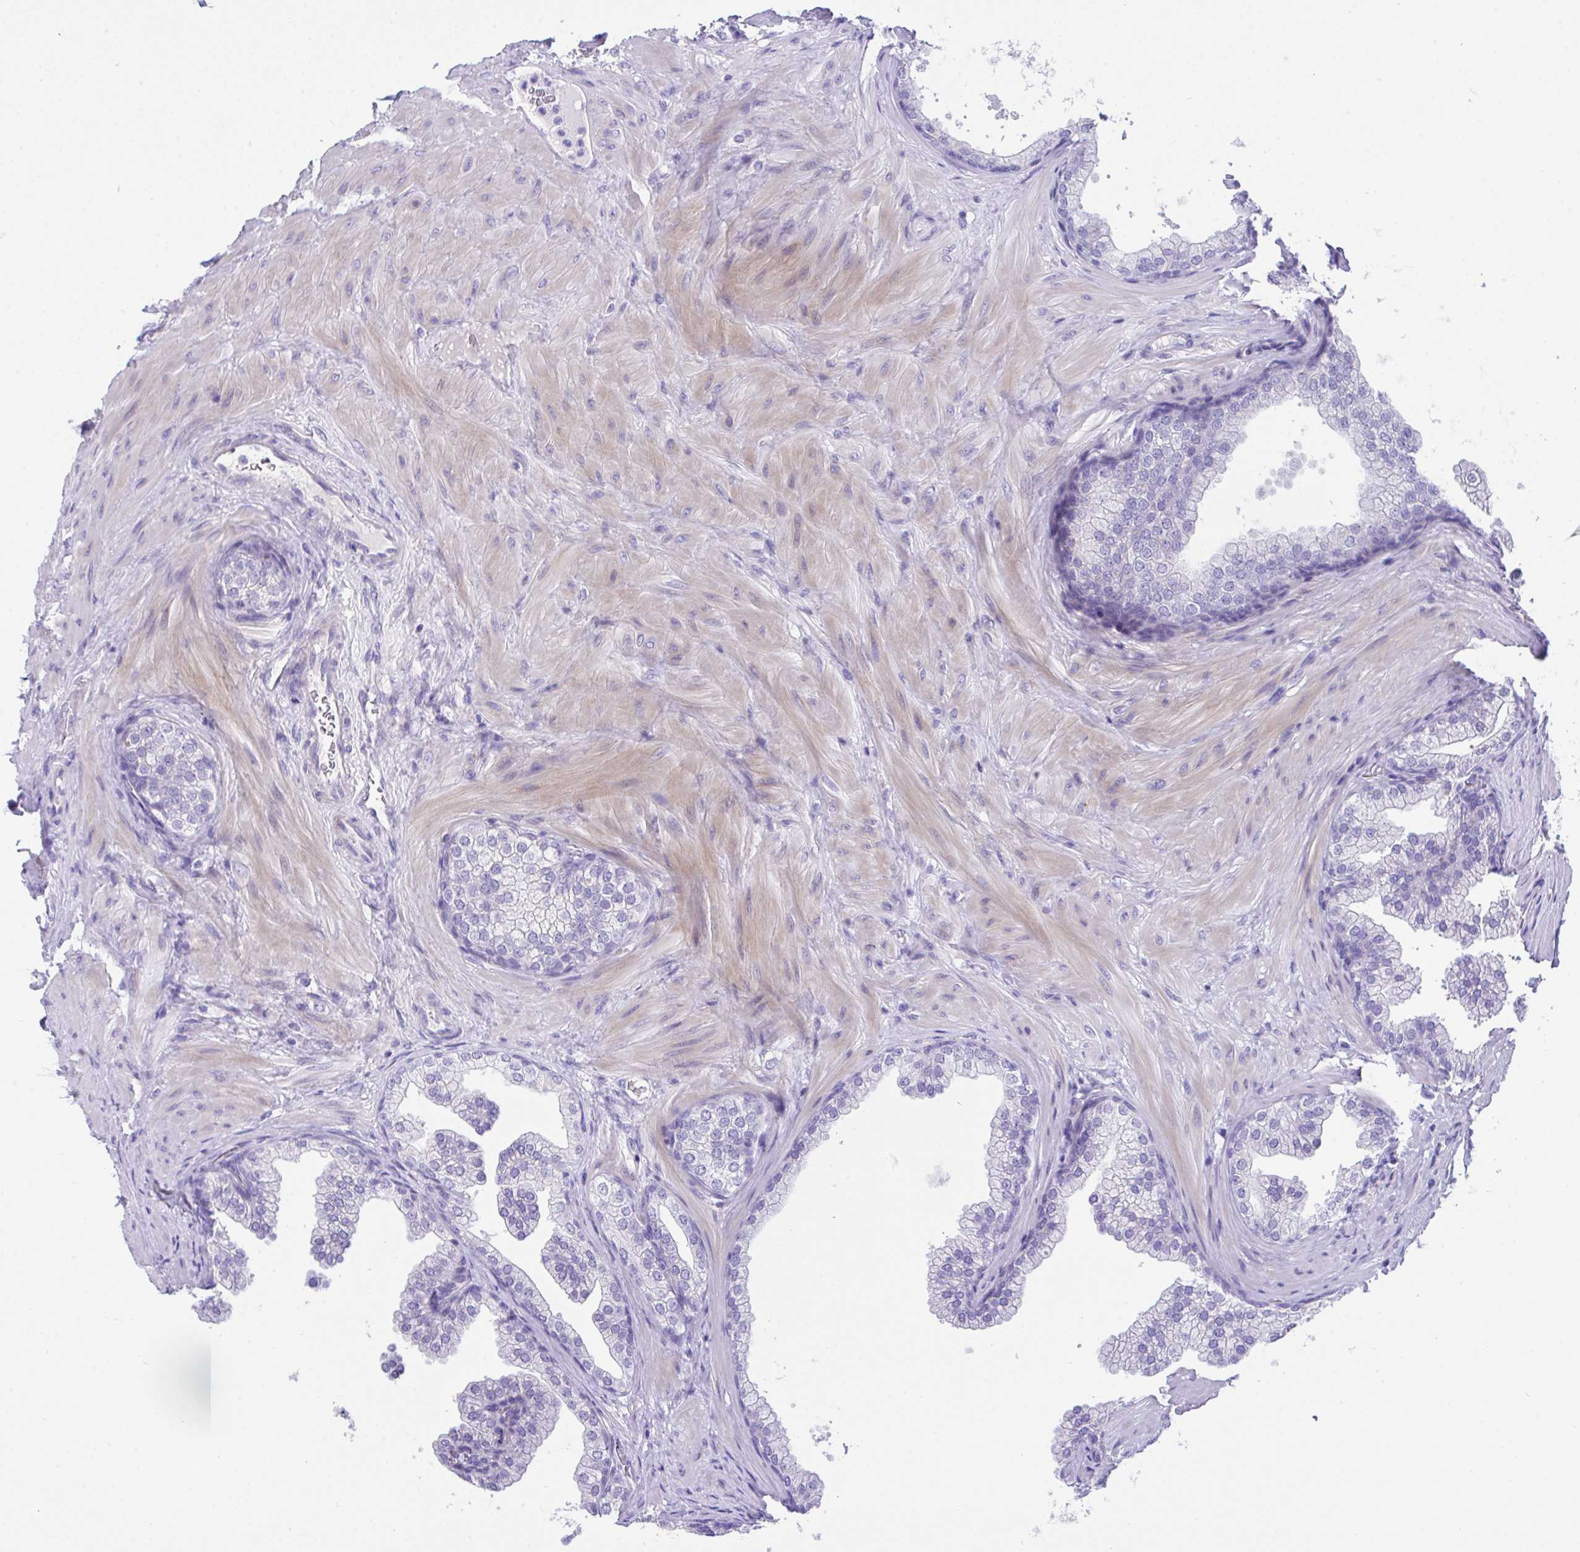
{"staining": {"intensity": "negative", "quantity": "none", "location": "none"}, "tissue": "prostate", "cell_type": "Glandular cells", "image_type": "normal", "snomed": [{"axis": "morphology", "description": "Normal tissue, NOS"}, {"axis": "topography", "description": "Prostate"}], "caption": "Glandular cells are negative for protein expression in unremarkable human prostate. (DAB IHC visualized using brightfield microscopy, high magnification).", "gene": "SLC16A6", "patient": {"sex": "male", "age": 37}}